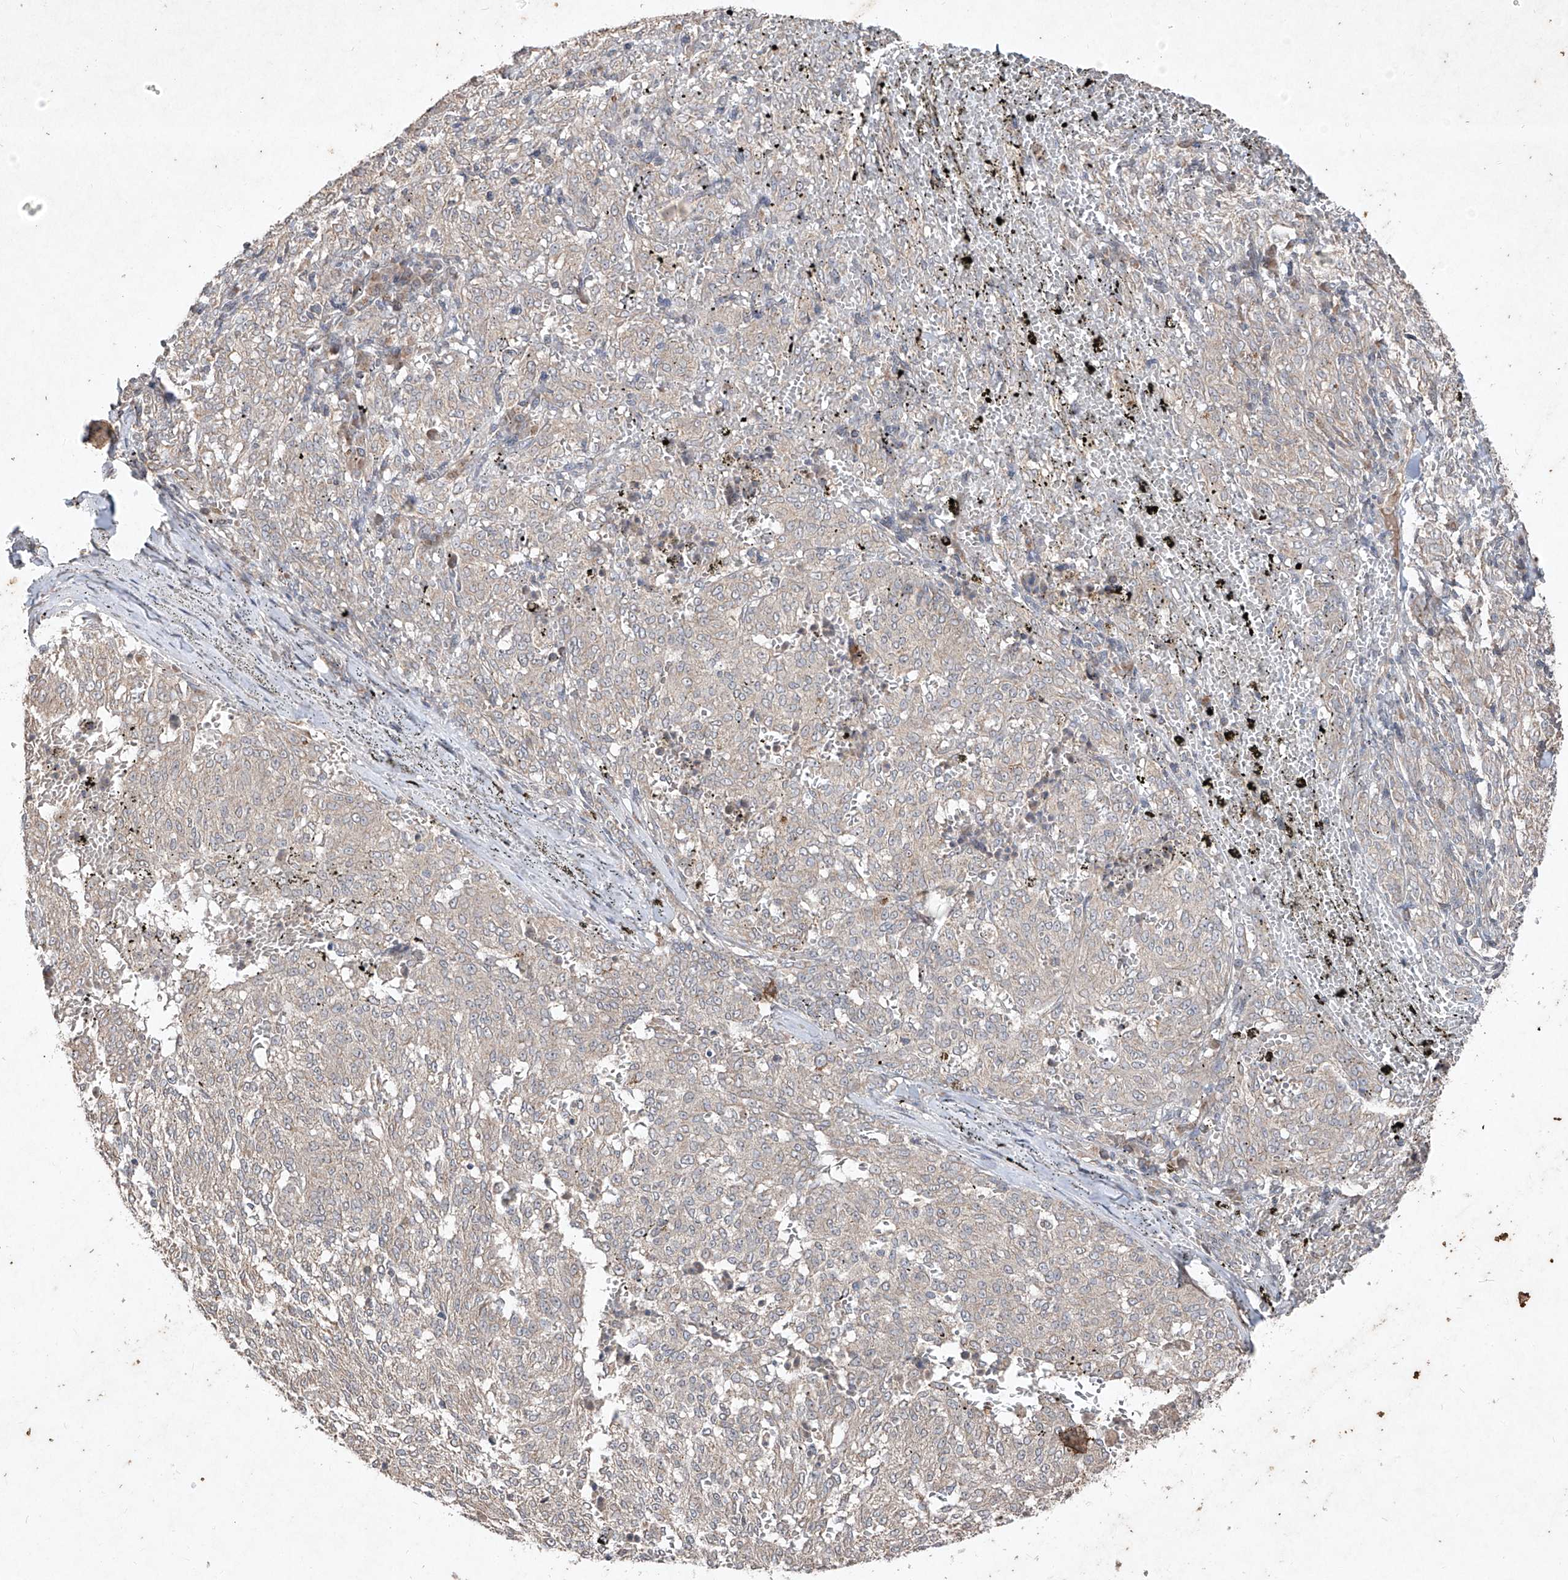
{"staining": {"intensity": "negative", "quantity": "none", "location": "none"}, "tissue": "melanoma", "cell_type": "Tumor cells", "image_type": "cancer", "snomed": [{"axis": "morphology", "description": "Malignant melanoma, NOS"}, {"axis": "topography", "description": "Skin"}], "caption": "An immunohistochemistry (IHC) histopathology image of melanoma is shown. There is no staining in tumor cells of melanoma.", "gene": "ABCD3", "patient": {"sex": "female", "age": 72}}